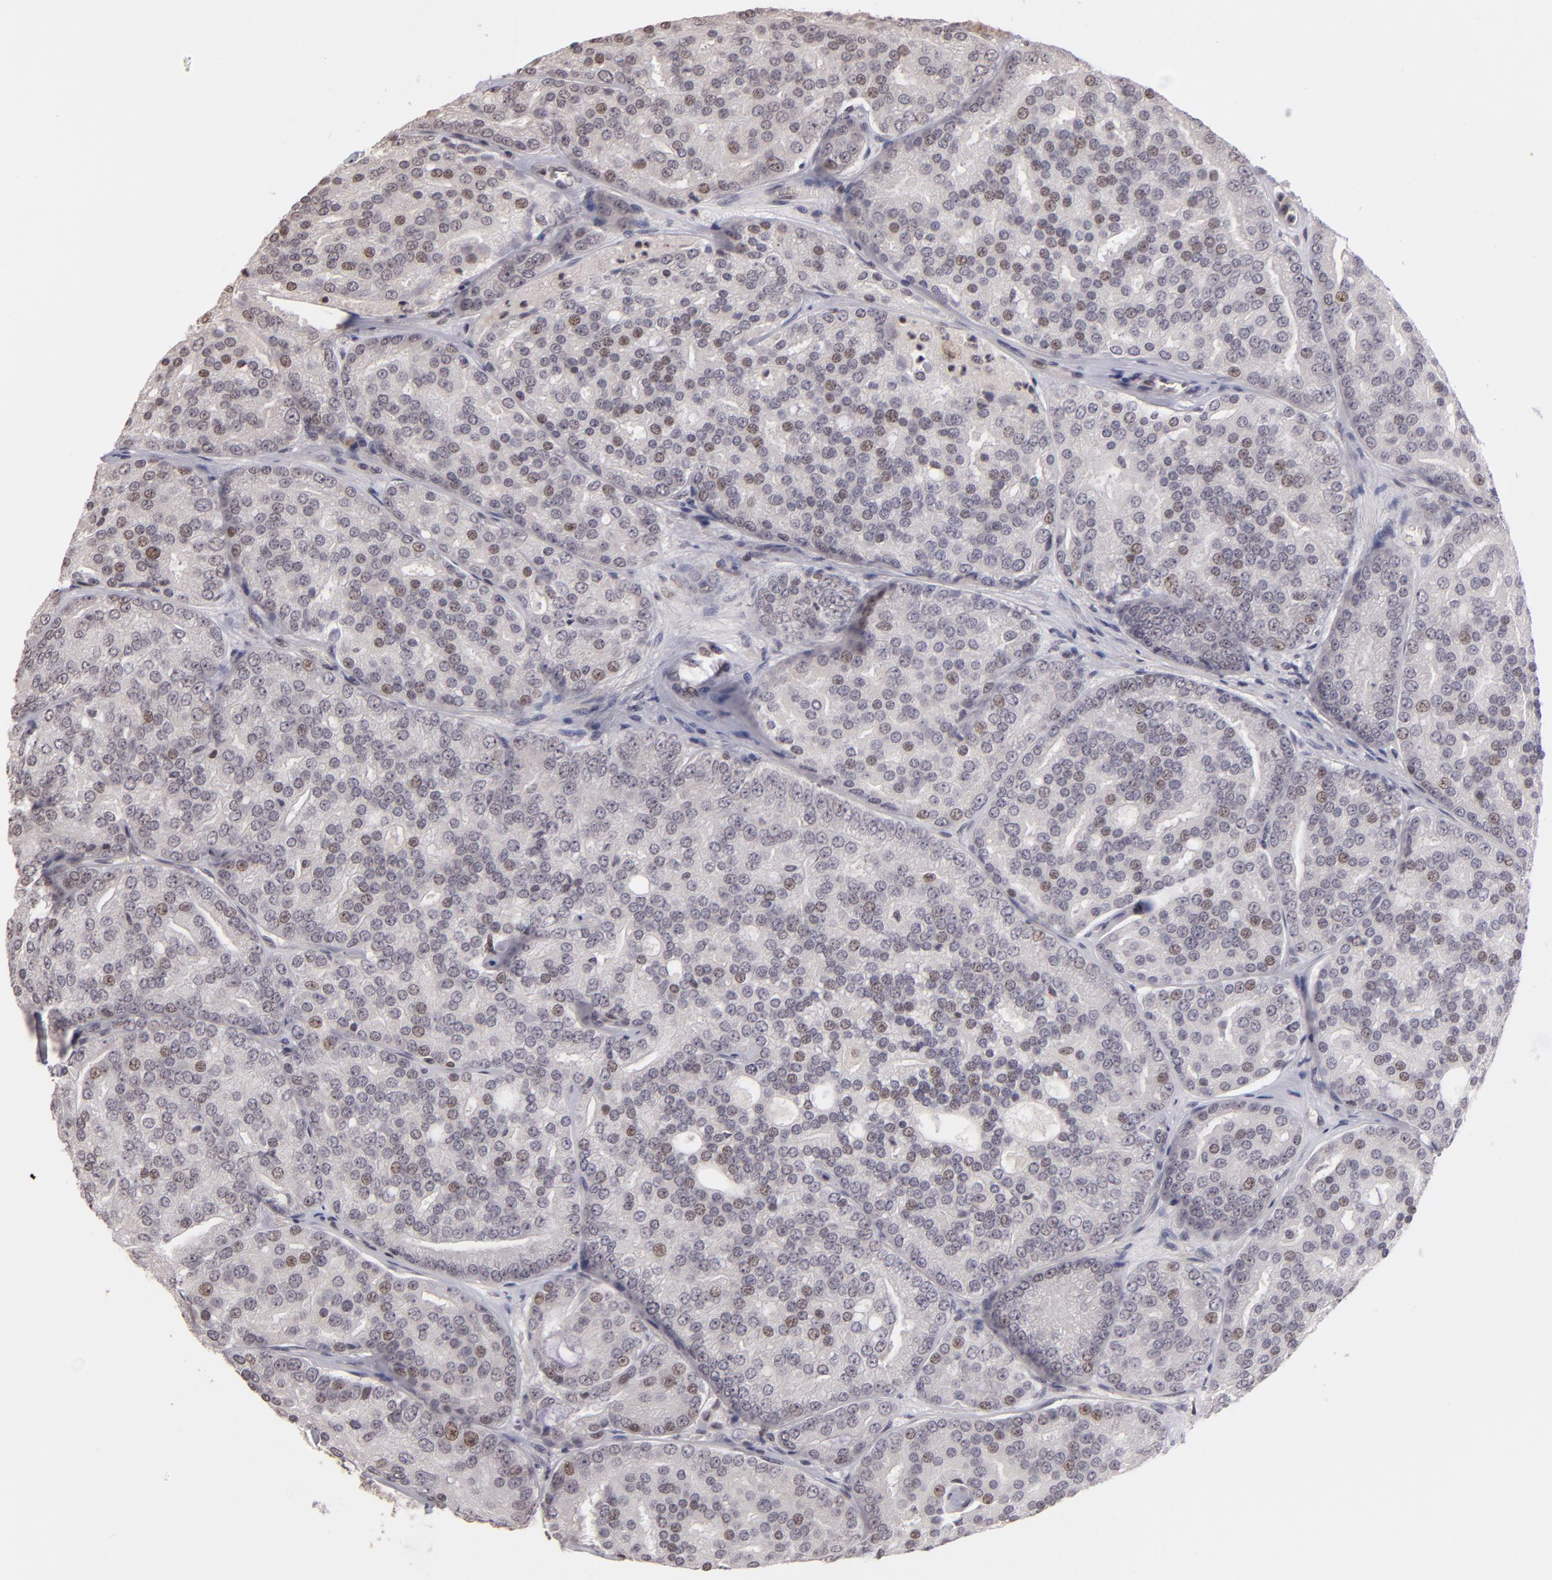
{"staining": {"intensity": "weak", "quantity": "<25%", "location": "nuclear"}, "tissue": "prostate cancer", "cell_type": "Tumor cells", "image_type": "cancer", "snomed": [{"axis": "morphology", "description": "Adenocarcinoma, High grade"}, {"axis": "topography", "description": "Prostate"}], "caption": "Prostate high-grade adenocarcinoma stained for a protein using immunohistochemistry (IHC) shows no positivity tumor cells.", "gene": "RARB", "patient": {"sex": "male", "age": 64}}